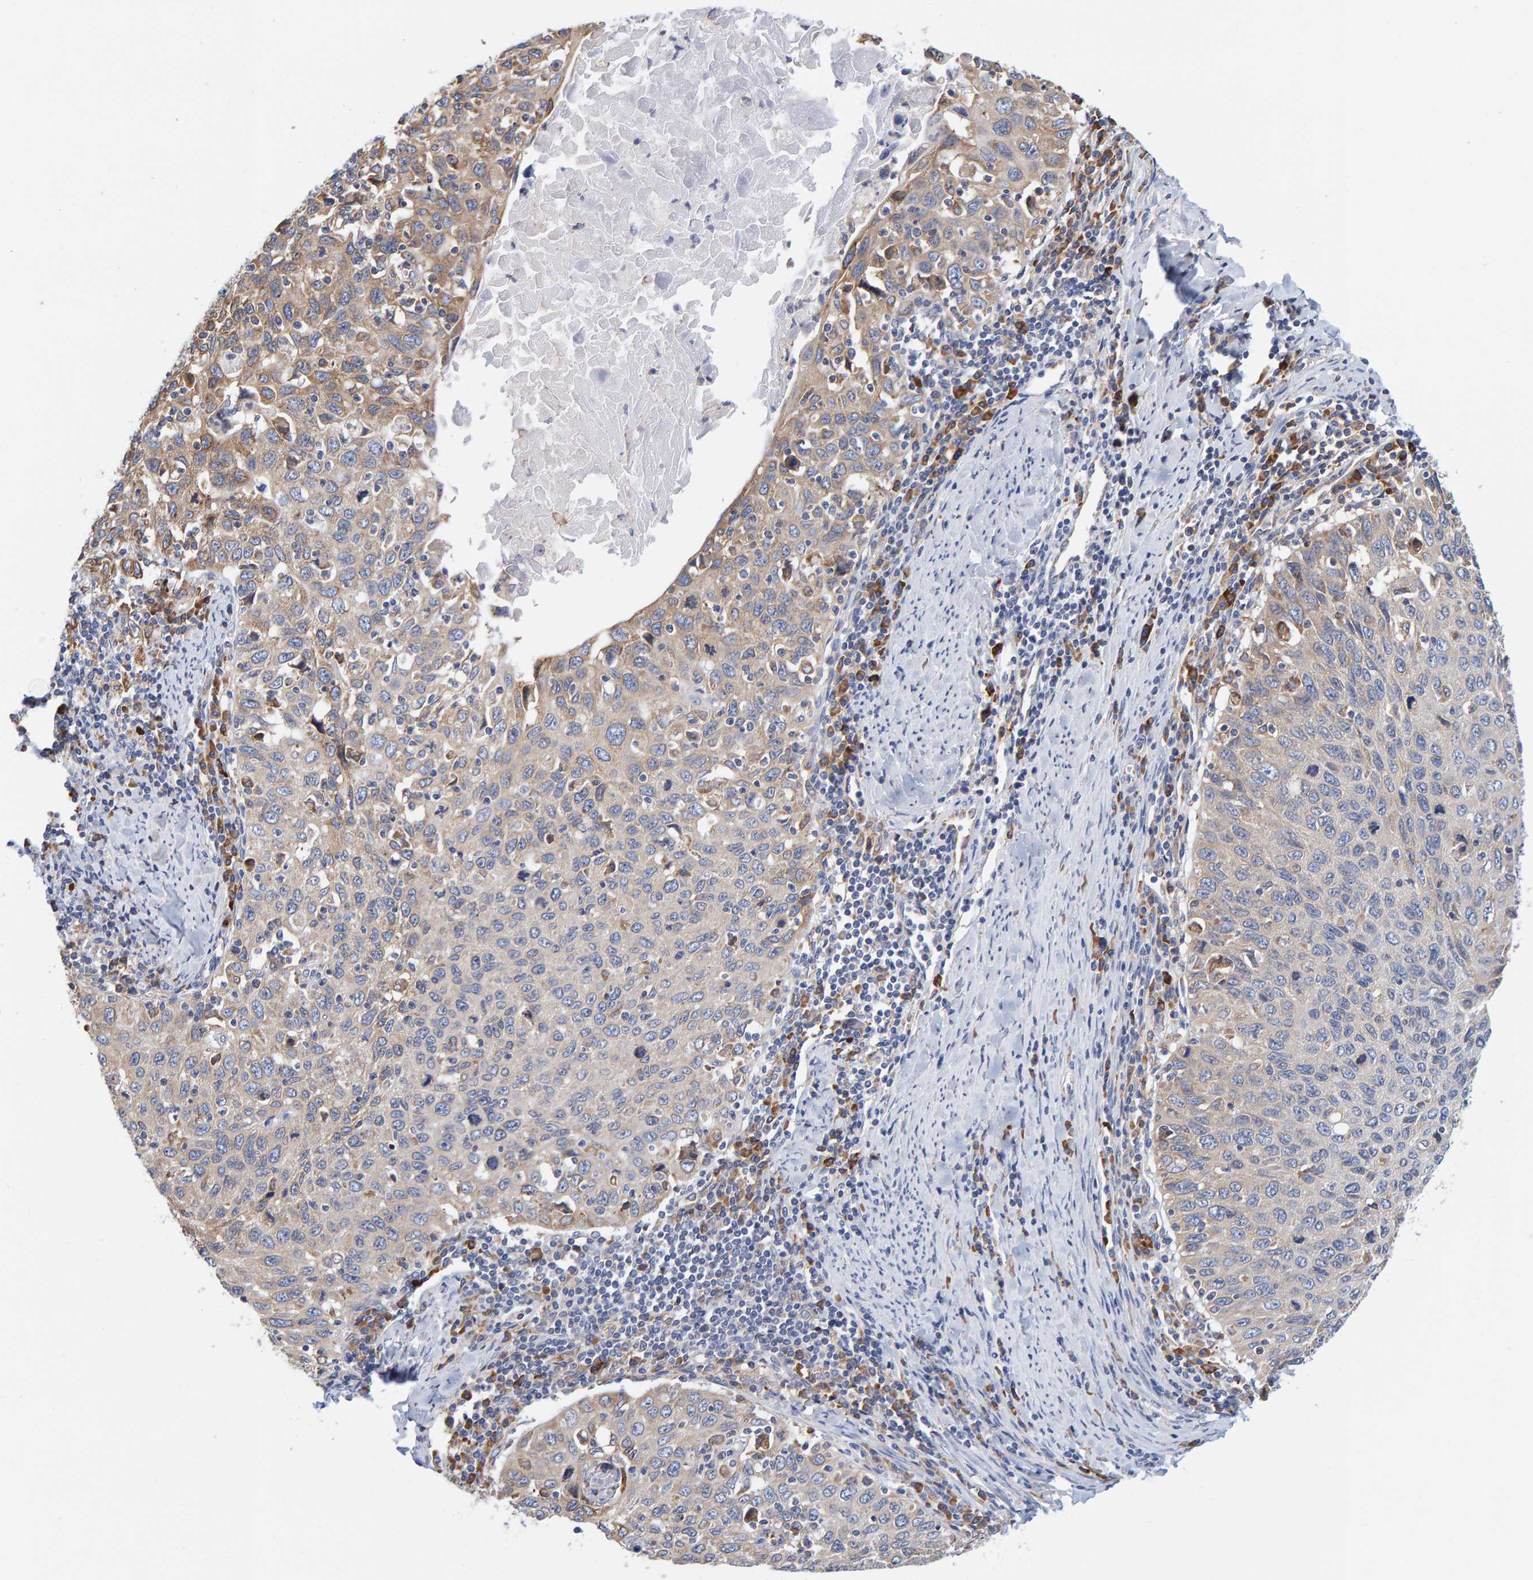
{"staining": {"intensity": "moderate", "quantity": "25%-75%", "location": "cytoplasmic/membranous"}, "tissue": "cervical cancer", "cell_type": "Tumor cells", "image_type": "cancer", "snomed": [{"axis": "morphology", "description": "Squamous cell carcinoma, NOS"}, {"axis": "topography", "description": "Cervix"}], "caption": "An immunohistochemistry photomicrograph of neoplastic tissue is shown. Protein staining in brown labels moderate cytoplasmic/membranous positivity in cervical cancer (squamous cell carcinoma) within tumor cells. (brown staining indicates protein expression, while blue staining denotes nuclei).", "gene": "SGPL1", "patient": {"sex": "female", "age": 53}}